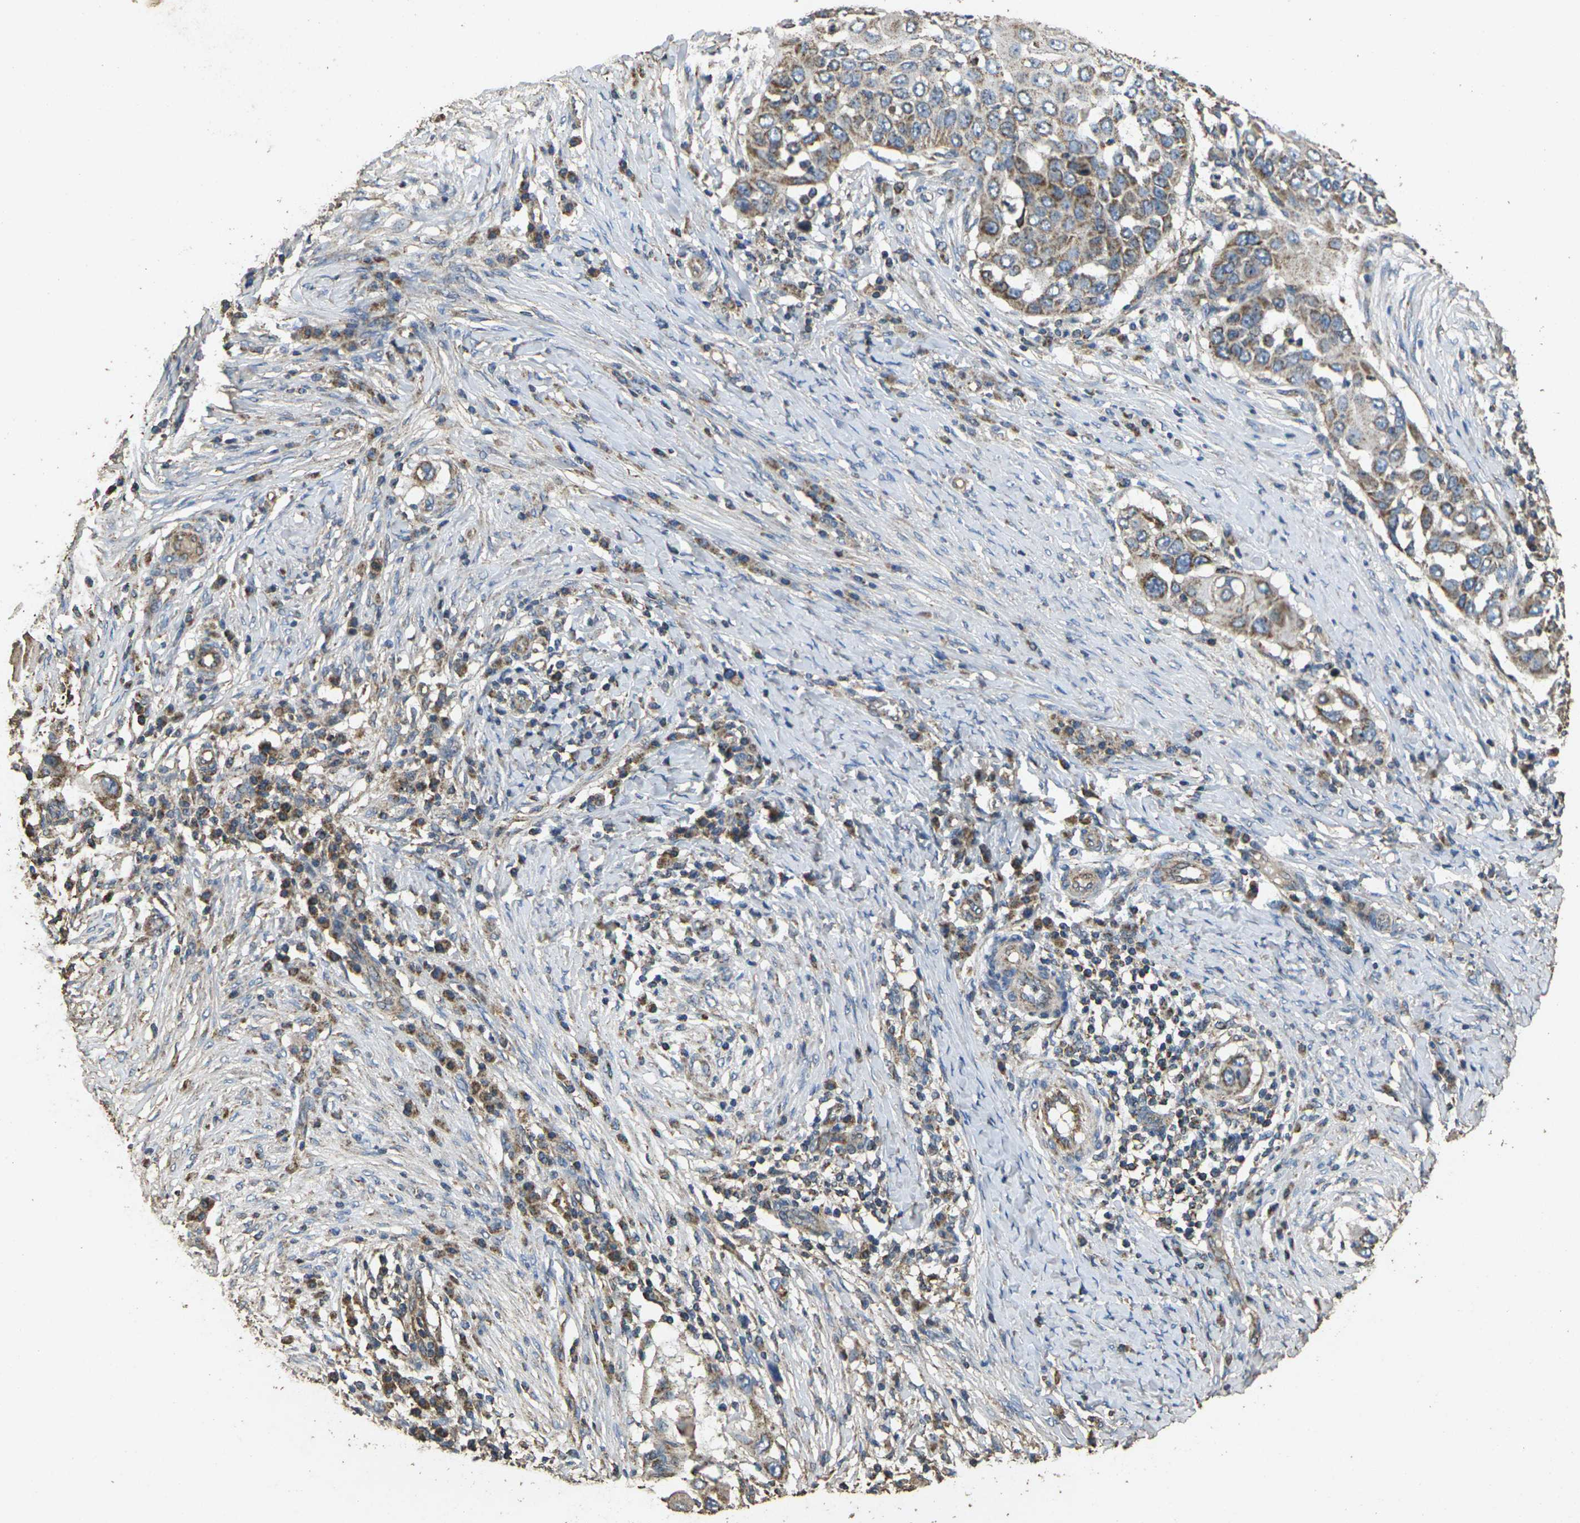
{"staining": {"intensity": "moderate", "quantity": ">75%", "location": "cytoplasmic/membranous"}, "tissue": "skin cancer", "cell_type": "Tumor cells", "image_type": "cancer", "snomed": [{"axis": "morphology", "description": "Squamous cell carcinoma, NOS"}, {"axis": "topography", "description": "Skin"}], "caption": "Skin cancer was stained to show a protein in brown. There is medium levels of moderate cytoplasmic/membranous expression in about >75% of tumor cells. (brown staining indicates protein expression, while blue staining denotes nuclei).", "gene": "MAPK11", "patient": {"sex": "female", "age": 44}}